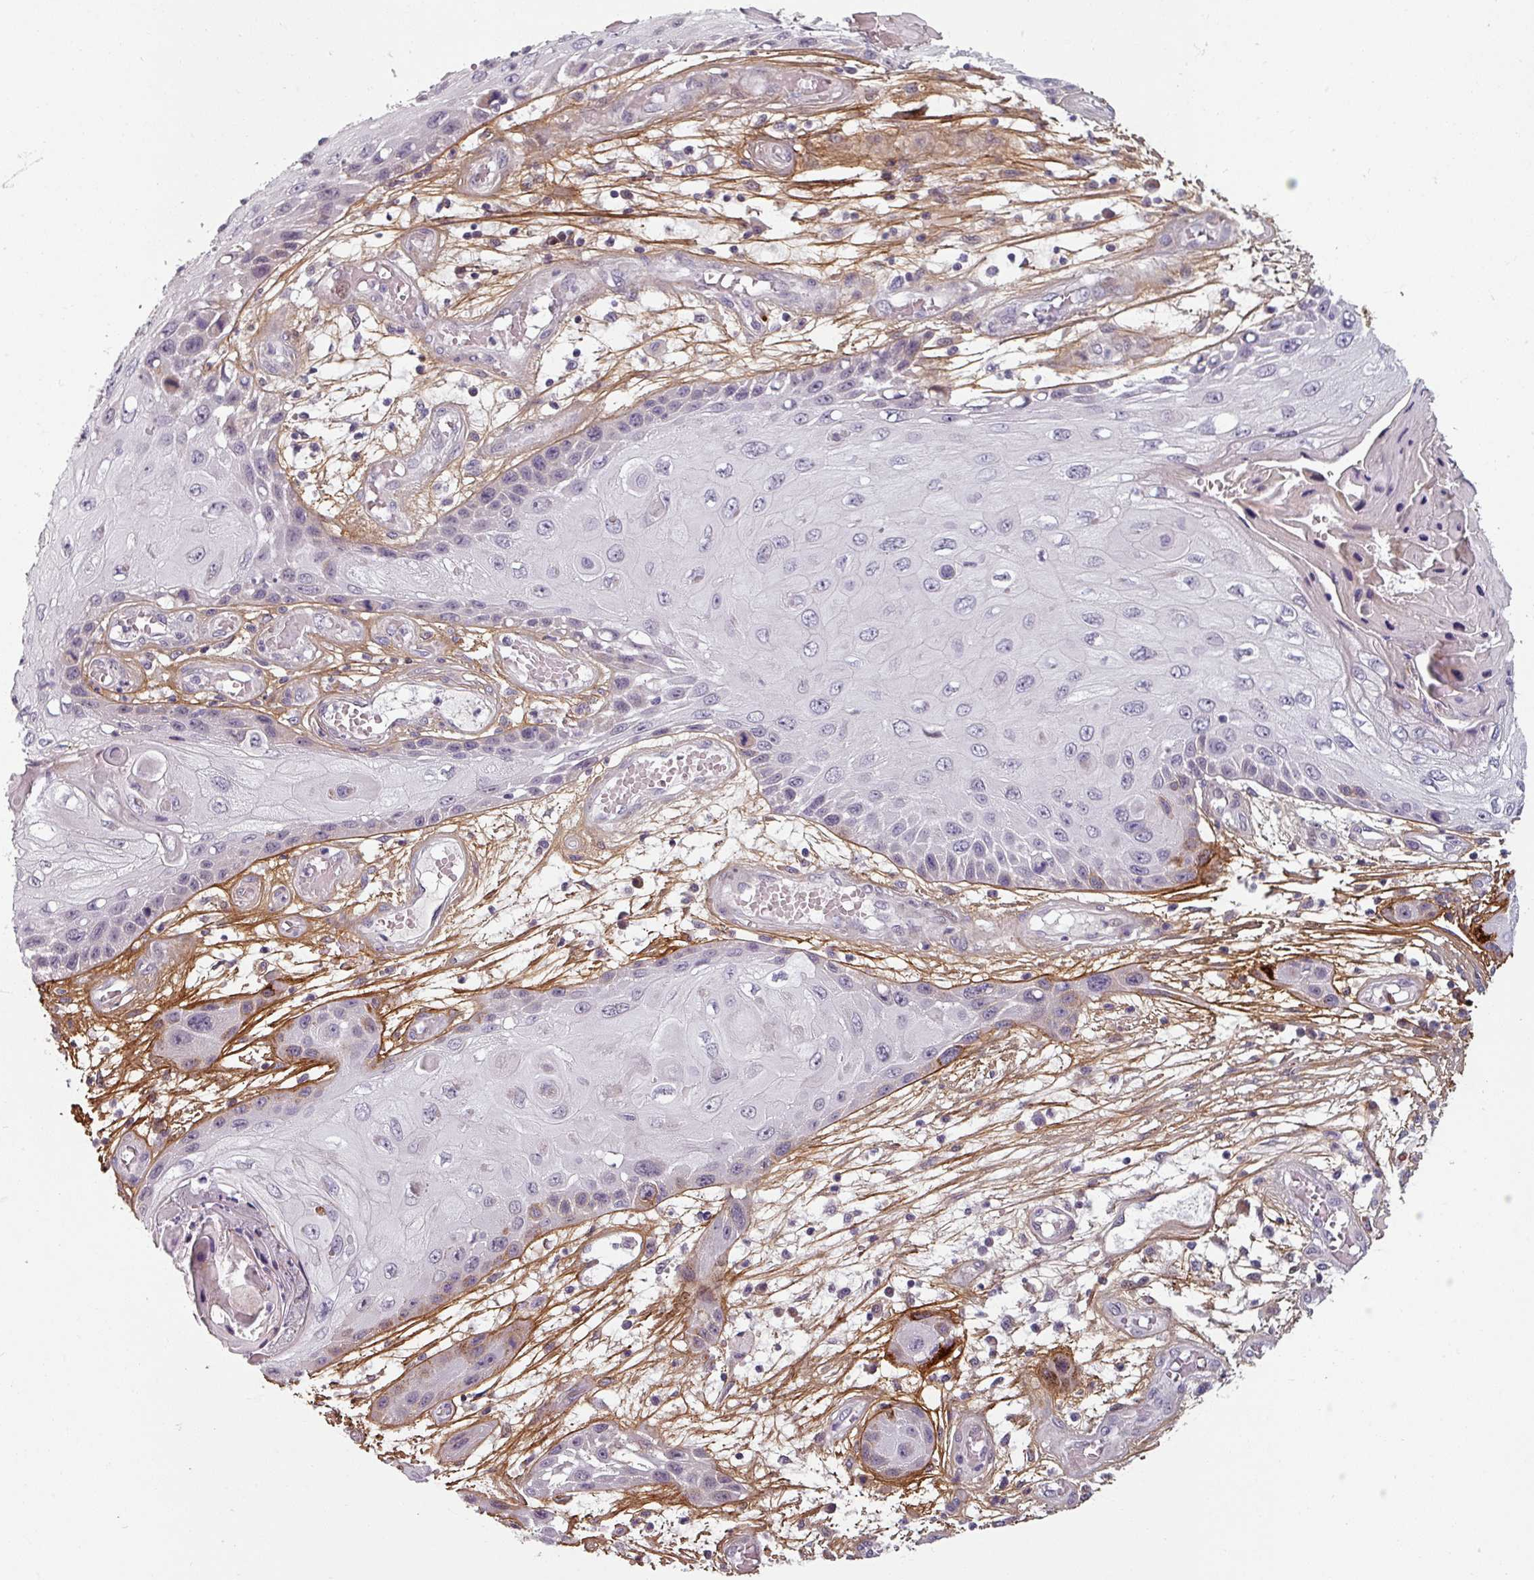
{"staining": {"intensity": "negative", "quantity": "none", "location": "none"}, "tissue": "skin cancer", "cell_type": "Tumor cells", "image_type": "cancer", "snomed": [{"axis": "morphology", "description": "Squamous cell carcinoma, NOS"}, {"axis": "topography", "description": "Skin"}, {"axis": "topography", "description": "Vulva"}], "caption": "This image is of skin cancer stained with immunohistochemistry (IHC) to label a protein in brown with the nuclei are counter-stained blue. There is no staining in tumor cells.", "gene": "CYB5RL", "patient": {"sex": "female", "age": 44}}